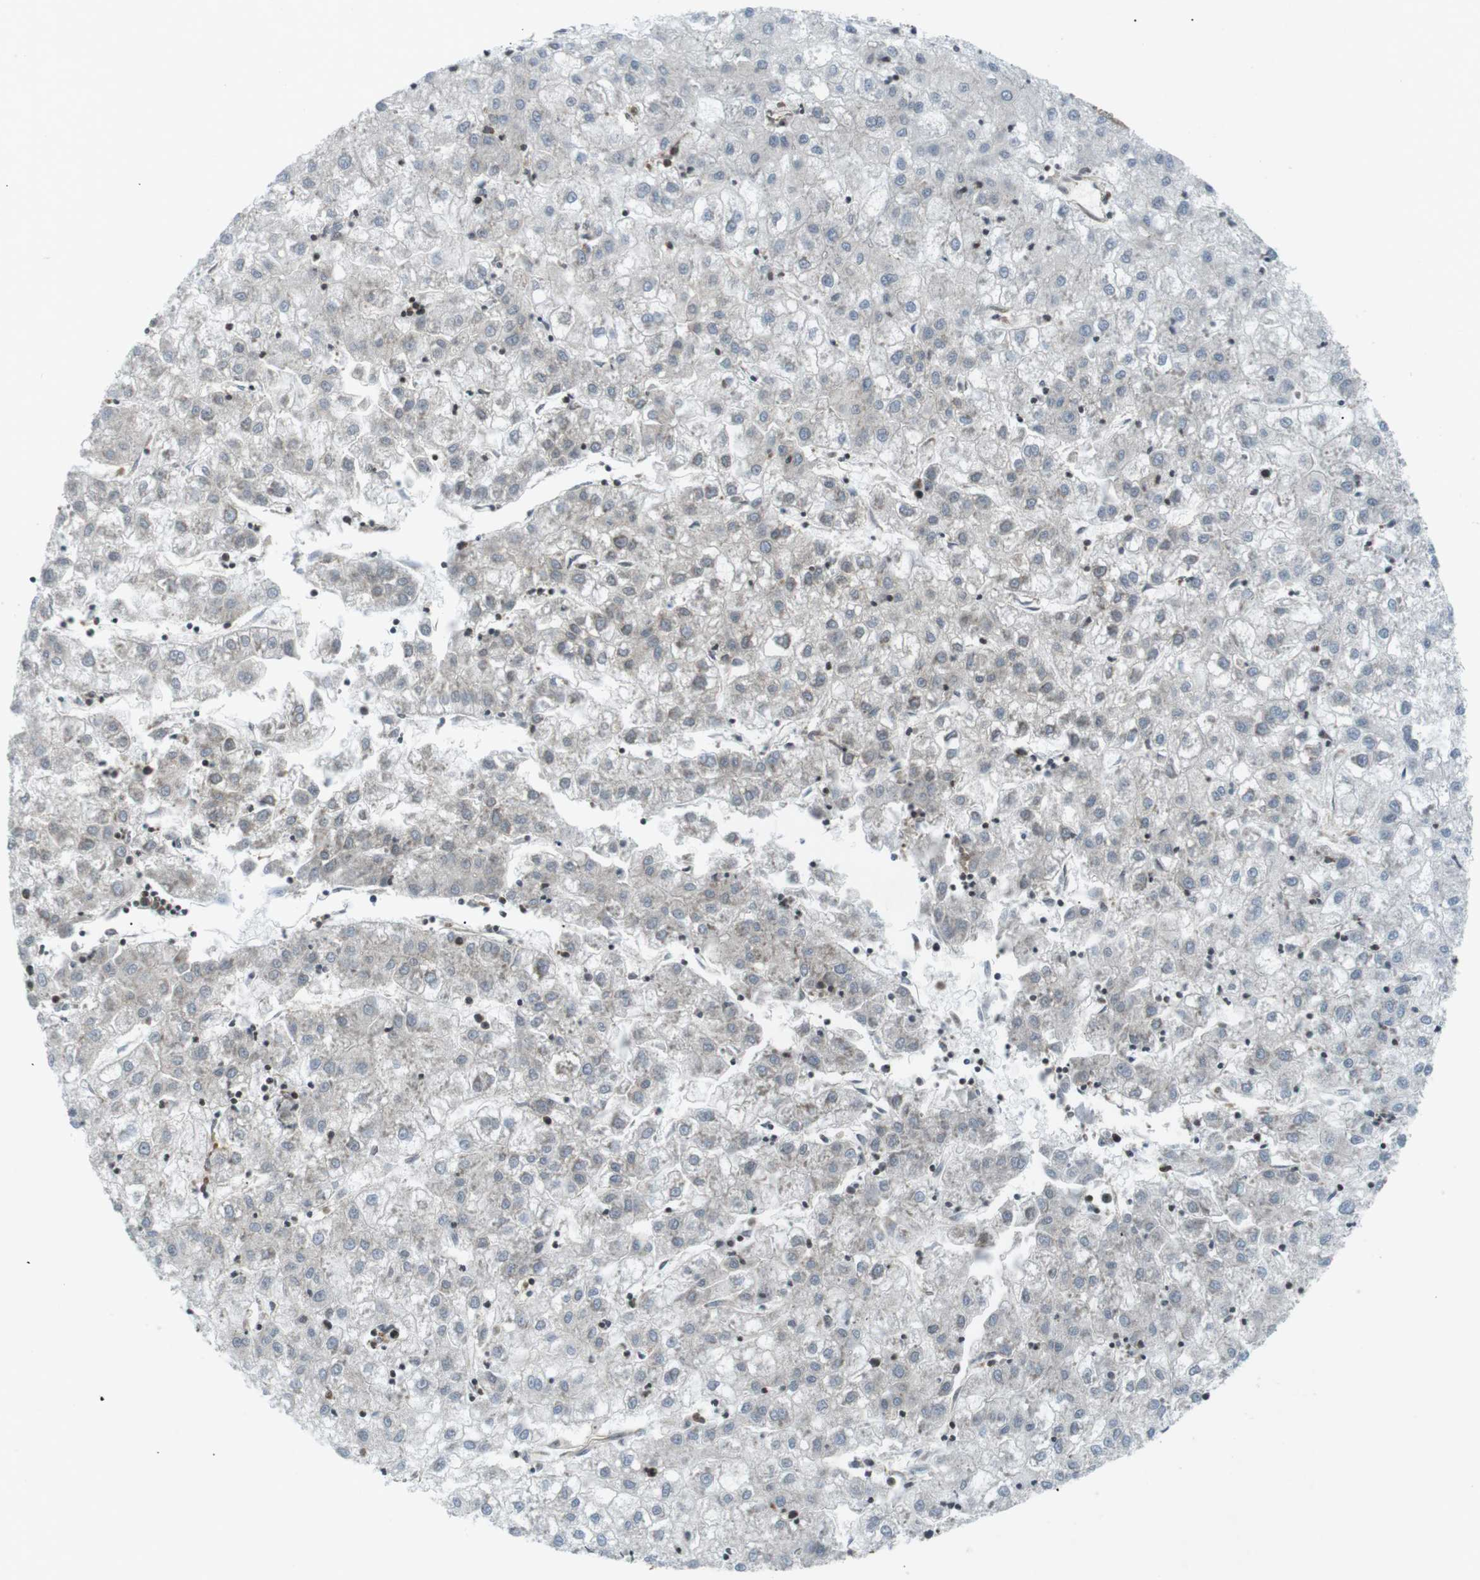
{"staining": {"intensity": "negative", "quantity": "none", "location": "none"}, "tissue": "liver cancer", "cell_type": "Tumor cells", "image_type": "cancer", "snomed": [{"axis": "morphology", "description": "Carcinoma, Hepatocellular, NOS"}, {"axis": "topography", "description": "Liver"}], "caption": "Tumor cells show no significant positivity in liver hepatocellular carcinoma.", "gene": "FLII", "patient": {"sex": "male", "age": 72}}